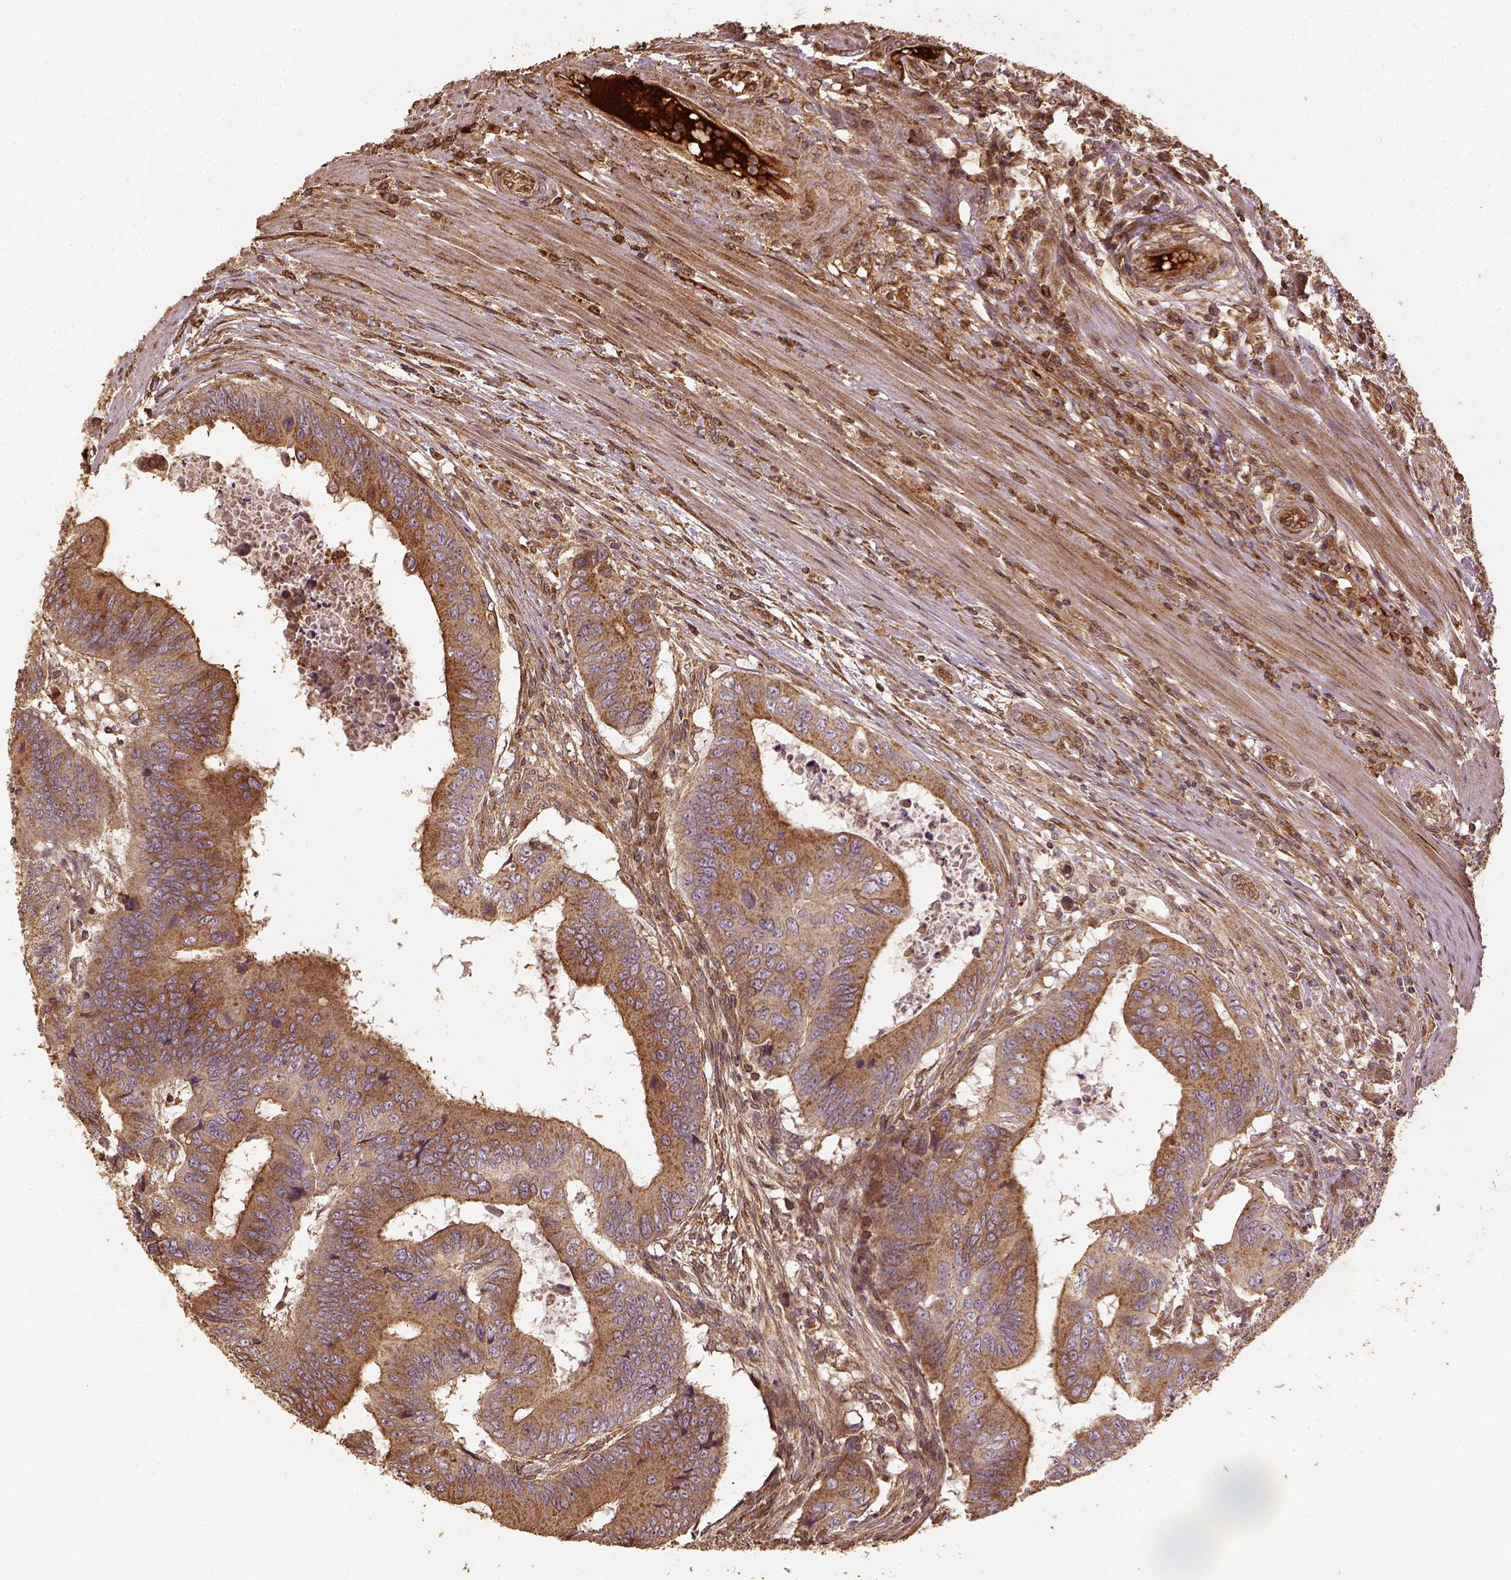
{"staining": {"intensity": "moderate", "quantity": "25%-75%", "location": "cytoplasmic/membranous"}, "tissue": "colorectal cancer", "cell_type": "Tumor cells", "image_type": "cancer", "snomed": [{"axis": "morphology", "description": "Adenocarcinoma, NOS"}, {"axis": "topography", "description": "Colon"}], "caption": "The image displays a brown stain indicating the presence of a protein in the cytoplasmic/membranous of tumor cells in colorectal adenocarcinoma.", "gene": "VEGFA", "patient": {"sex": "male", "age": 53}}